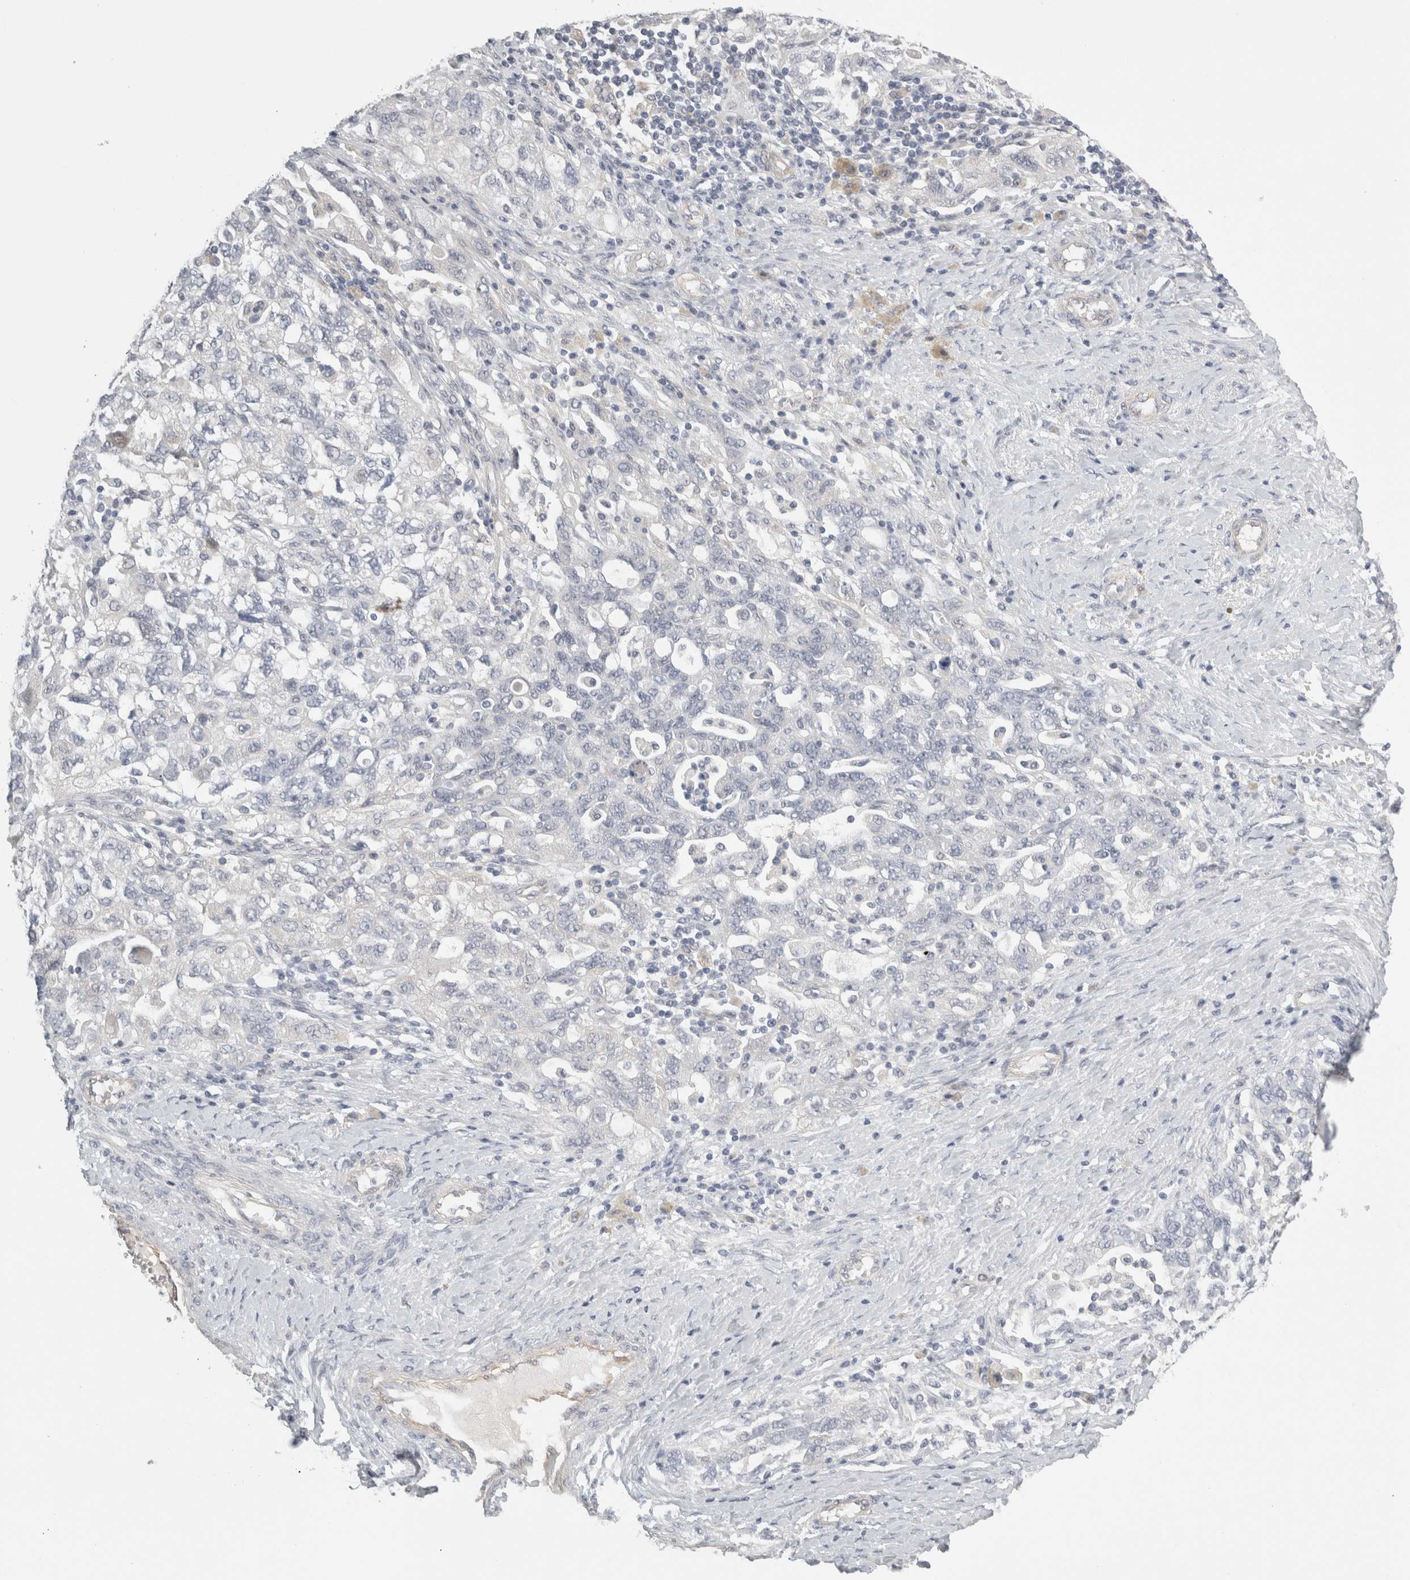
{"staining": {"intensity": "negative", "quantity": "none", "location": "none"}, "tissue": "ovarian cancer", "cell_type": "Tumor cells", "image_type": "cancer", "snomed": [{"axis": "morphology", "description": "Carcinoma, NOS"}, {"axis": "morphology", "description": "Cystadenocarcinoma, serous, NOS"}, {"axis": "topography", "description": "Ovary"}], "caption": "A histopathology image of human ovarian cancer is negative for staining in tumor cells.", "gene": "FBLIM1", "patient": {"sex": "female", "age": 69}}